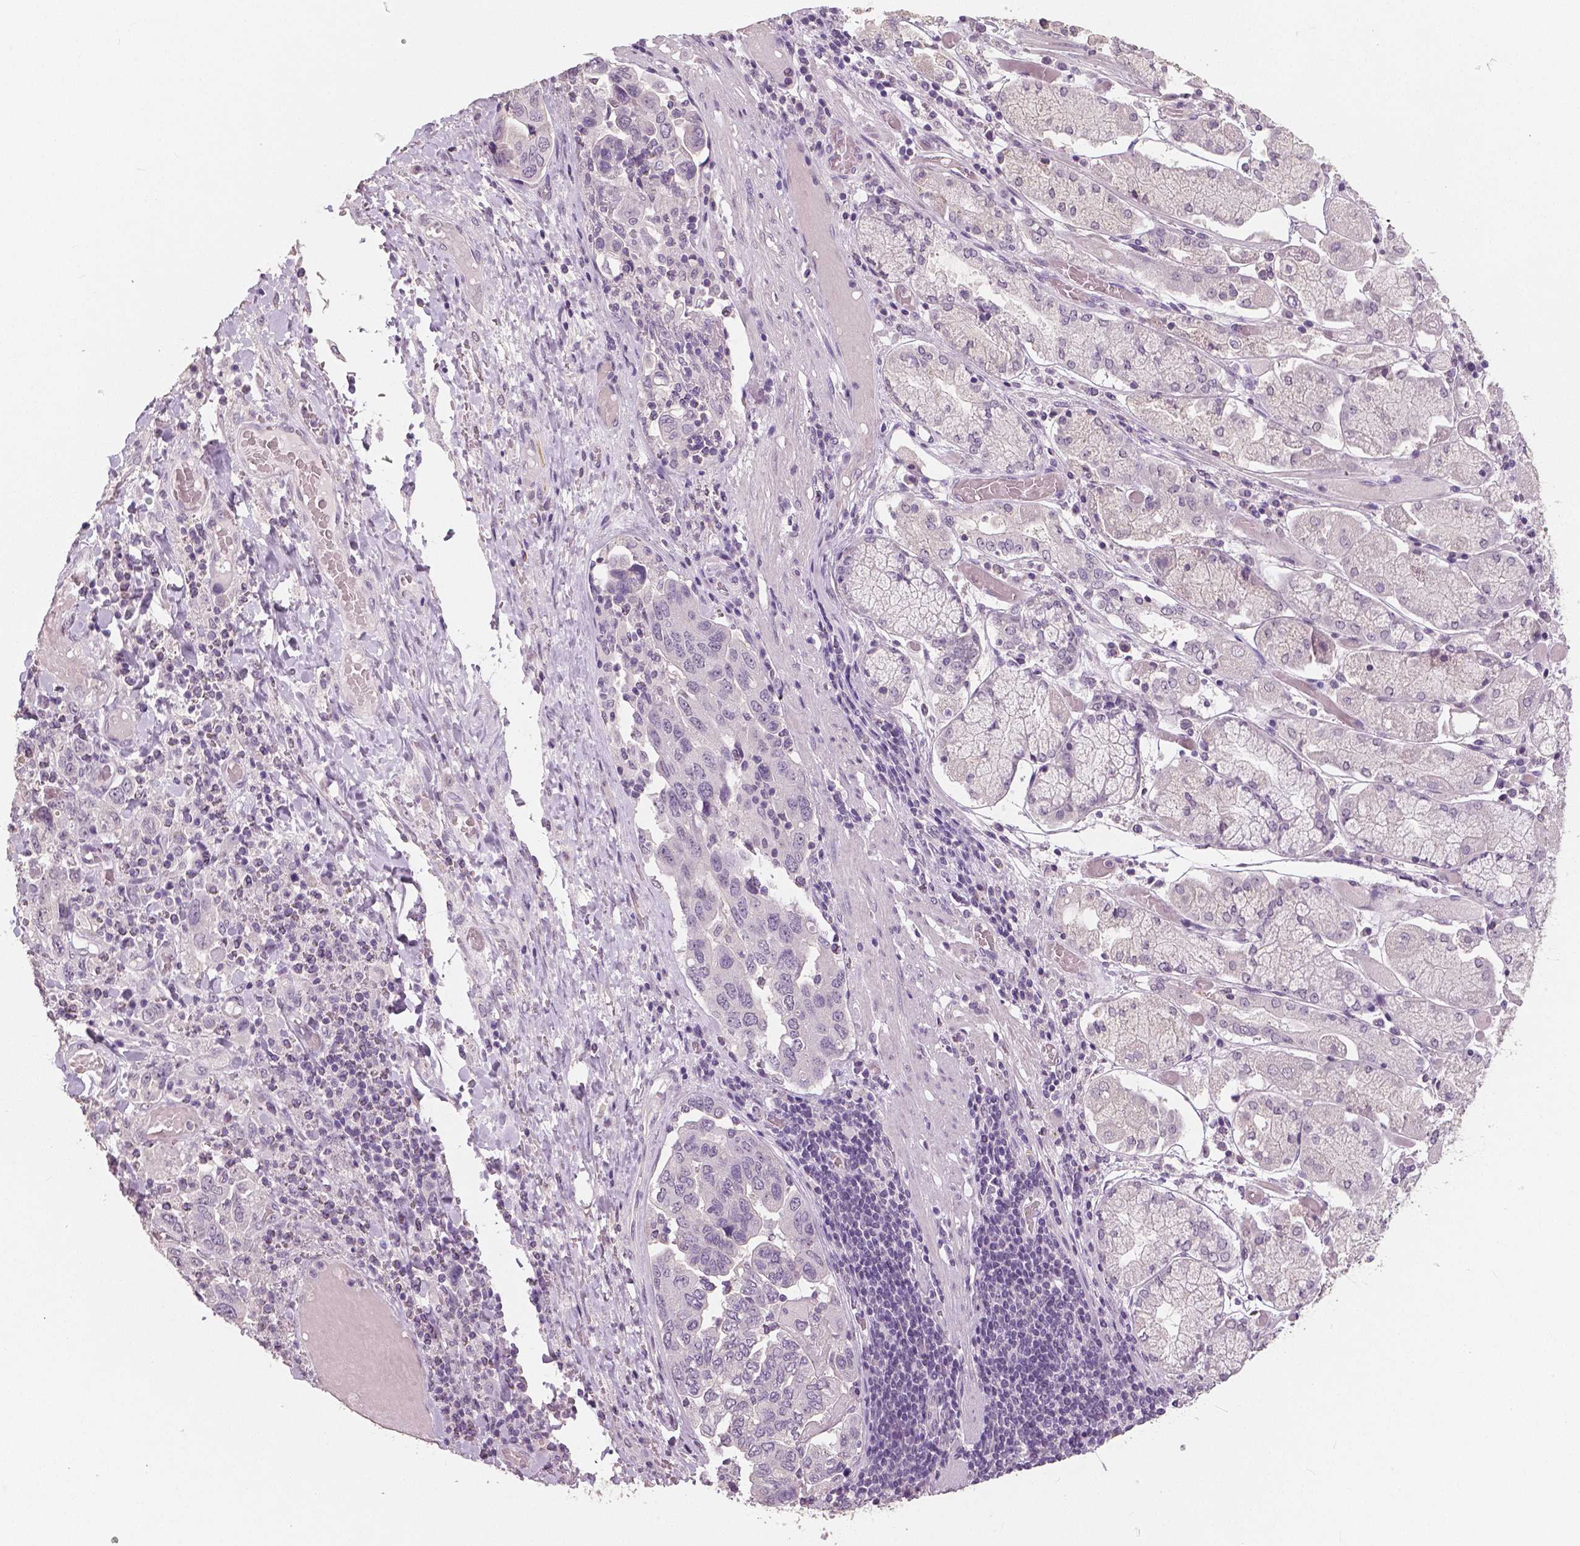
{"staining": {"intensity": "negative", "quantity": "none", "location": "none"}, "tissue": "stomach cancer", "cell_type": "Tumor cells", "image_type": "cancer", "snomed": [{"axis": "morphology", "description": "Adenocarcinoma, NOS"}, {"axis": "topography", "description": "Stomach, upper"}, {"axis": "topography", "description": "Stomach"}], "caption": "IHC of human stomach adenocarcinoma demonstrates no positivity in tumor cells.", "gene": "NECAB1", "patient": {"sex": "male", "age": 62}}